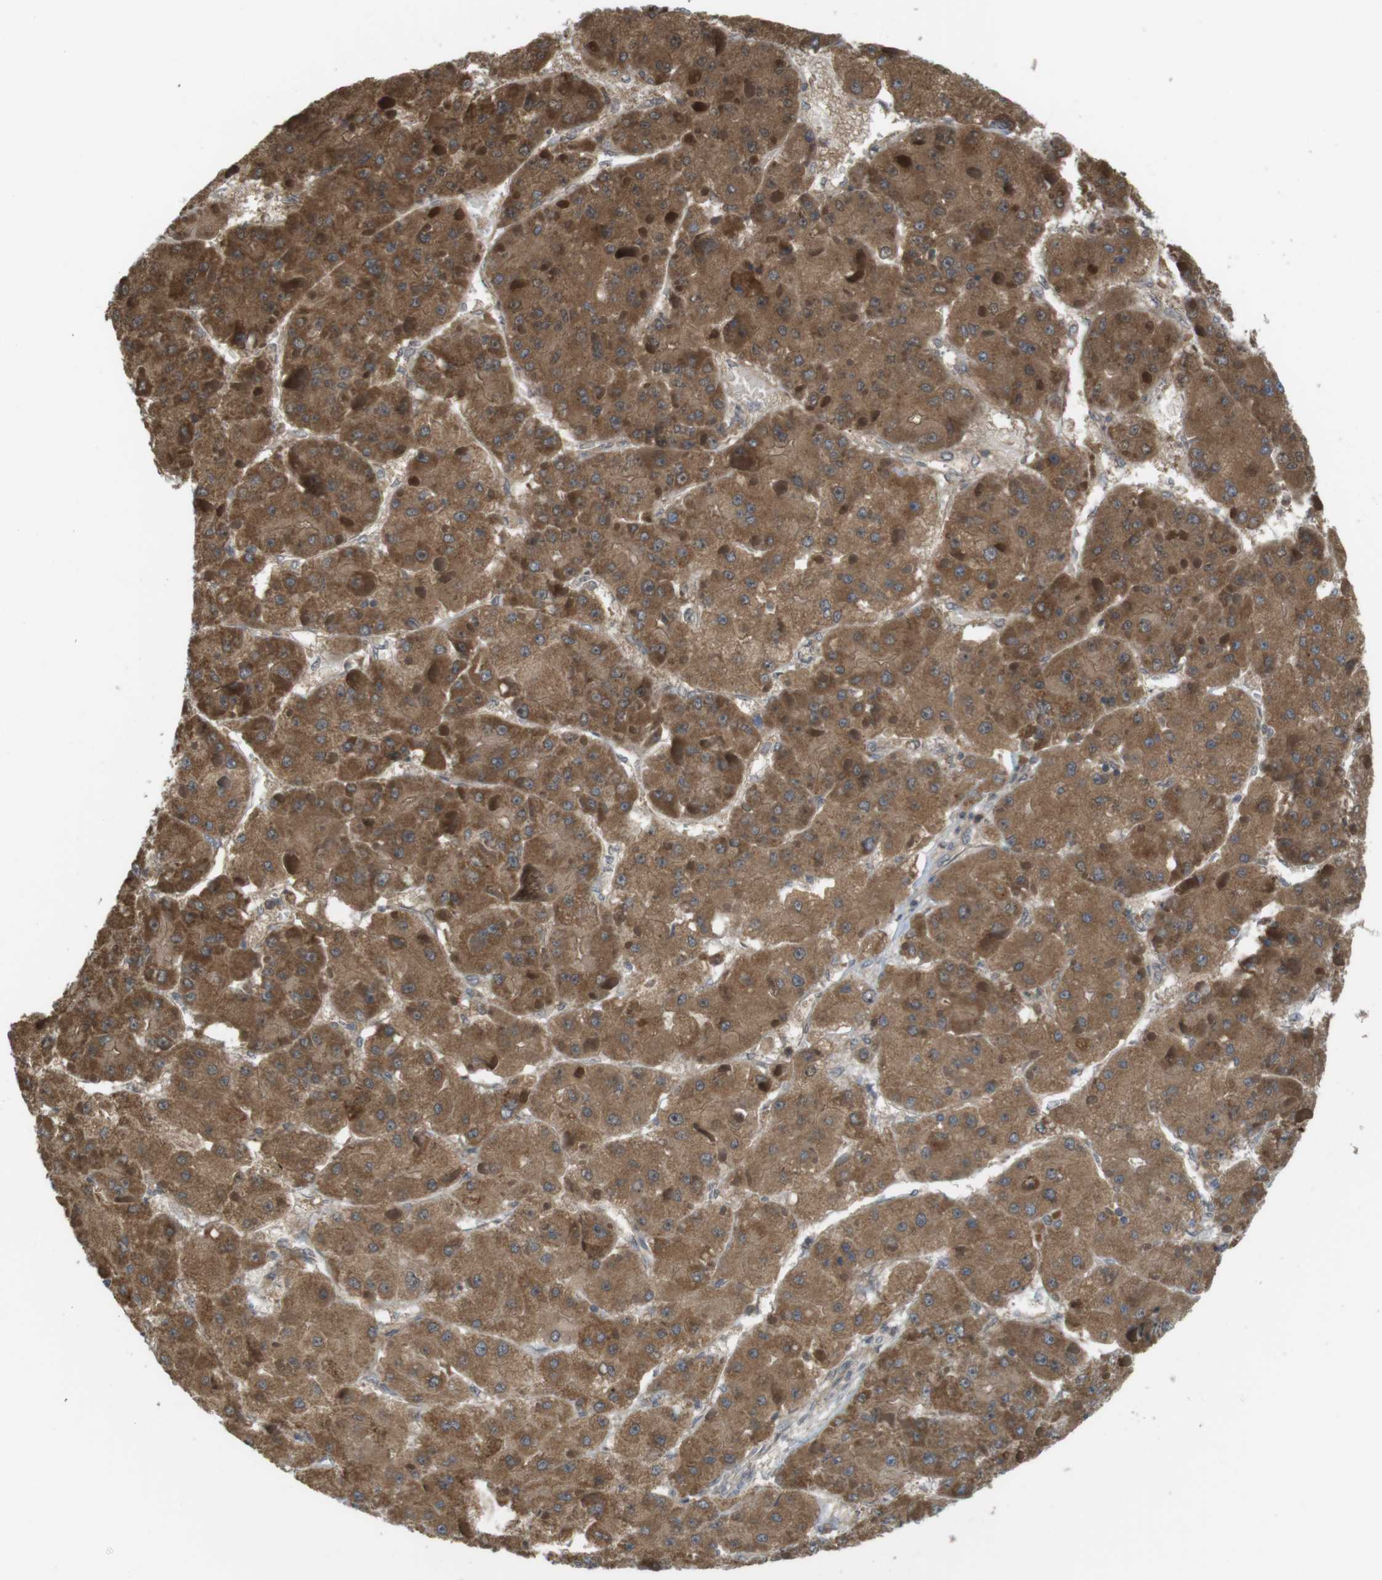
{"staining": {"intensity": "moderate", "quantity": ">75%", "location": "cytoplasmic/membranous"}, "tissue": "liver cancer", "cell_type": "Tumor cells", "image_type": "cancer", "snomed": [{"axis": "morphology", "description": "Carcinoma, Hepatocellular, NOS"}, {"axis": "topography", "description": "Liver"}], "caption": "Liver cancer stained for a protein (brown) displays moderate cytoplasmic/membranous positive positivity in approximately >75% of tumor cells.", "gene": "RNF130", "patient": {"sex": "female", "age": 73}}